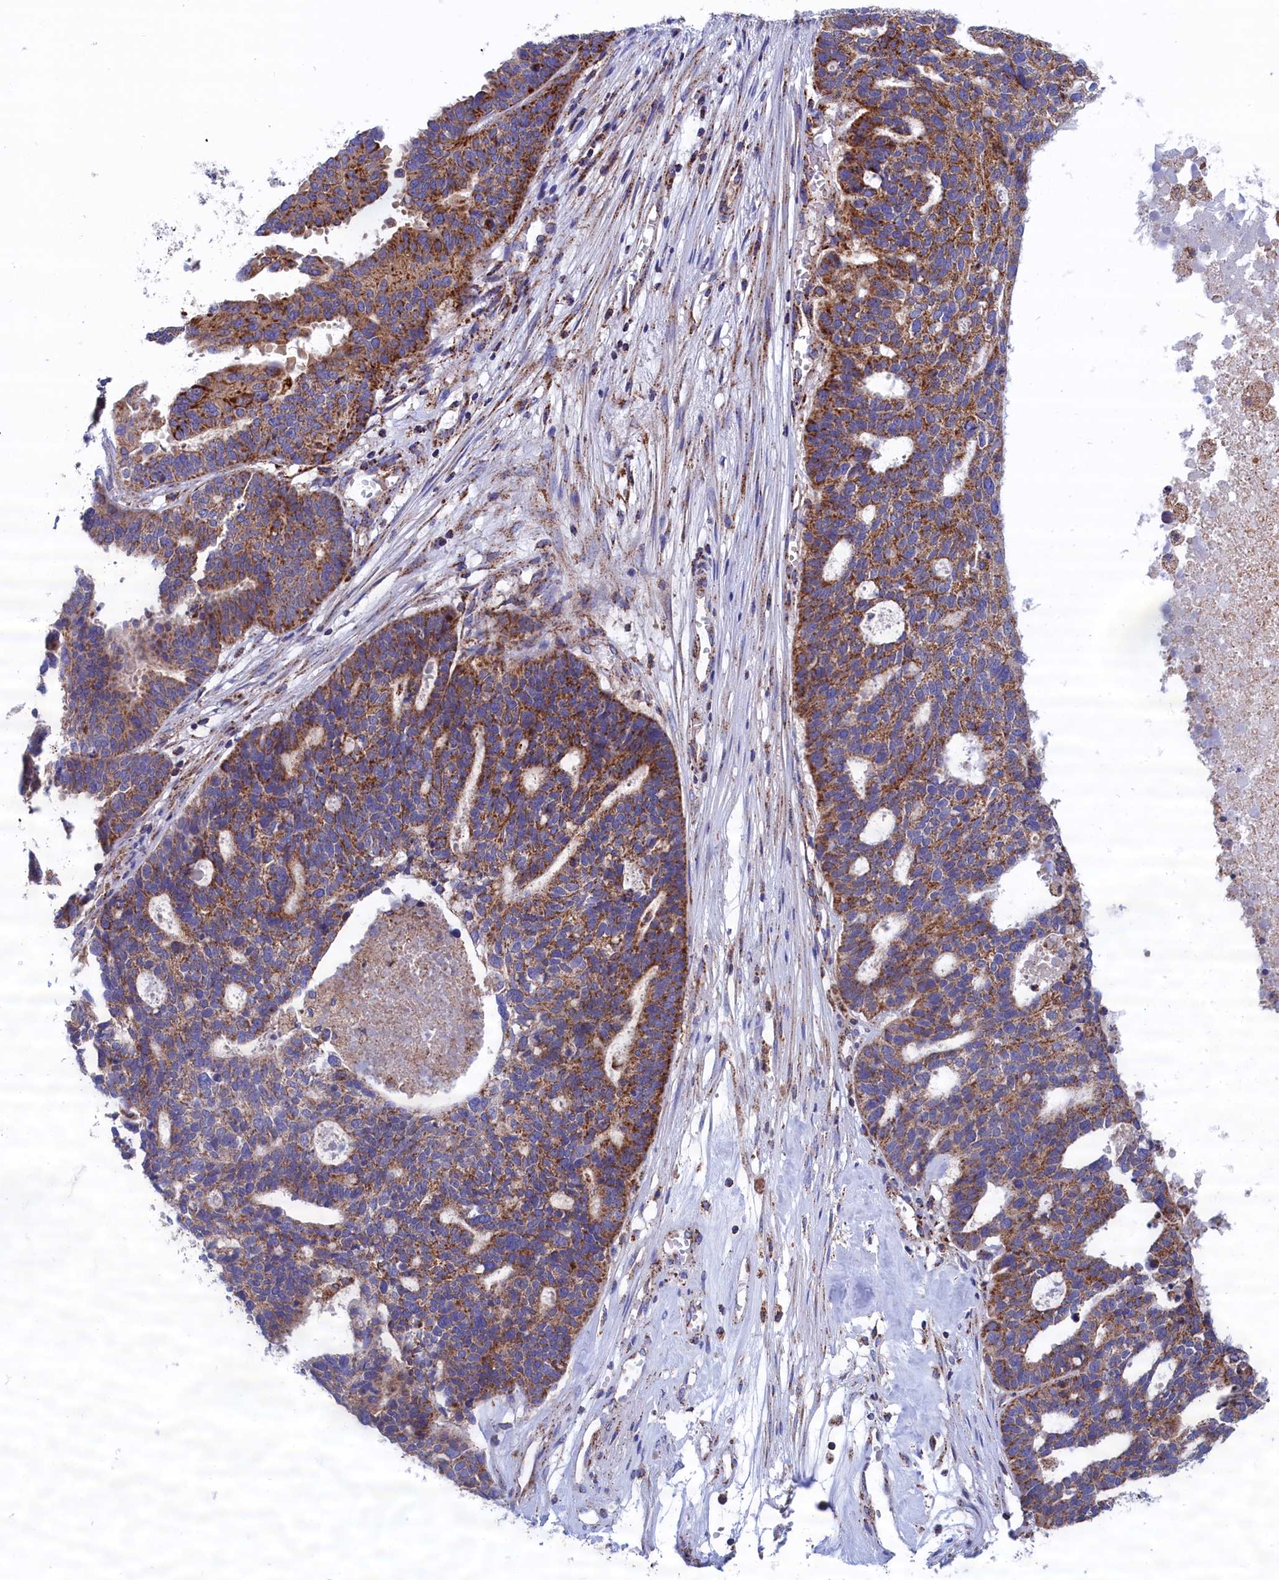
{"staining": {"intensity": "strong", "quantity": "25%-75%", "location": "cytoplasmic/membranous"}, "tissue": "ovarian cancer", "cell_type": "Tumor cells", "image_type": "cancer", "snomed": [{"axis": "morphology", "description": "Cystadenocarcinoma, serous, NOS"}, {"axis": "topography", "description": "Ovary"}], "caption": "Protein positivity by immunohistochemistry shows strong cytoplasmic/membranous positivity in about 25%-75% of tumor cells in serous cystadenocarcinoma (ovarian).", "gene": "WDR83", "patient": {"sex": "female", "age": 59}}